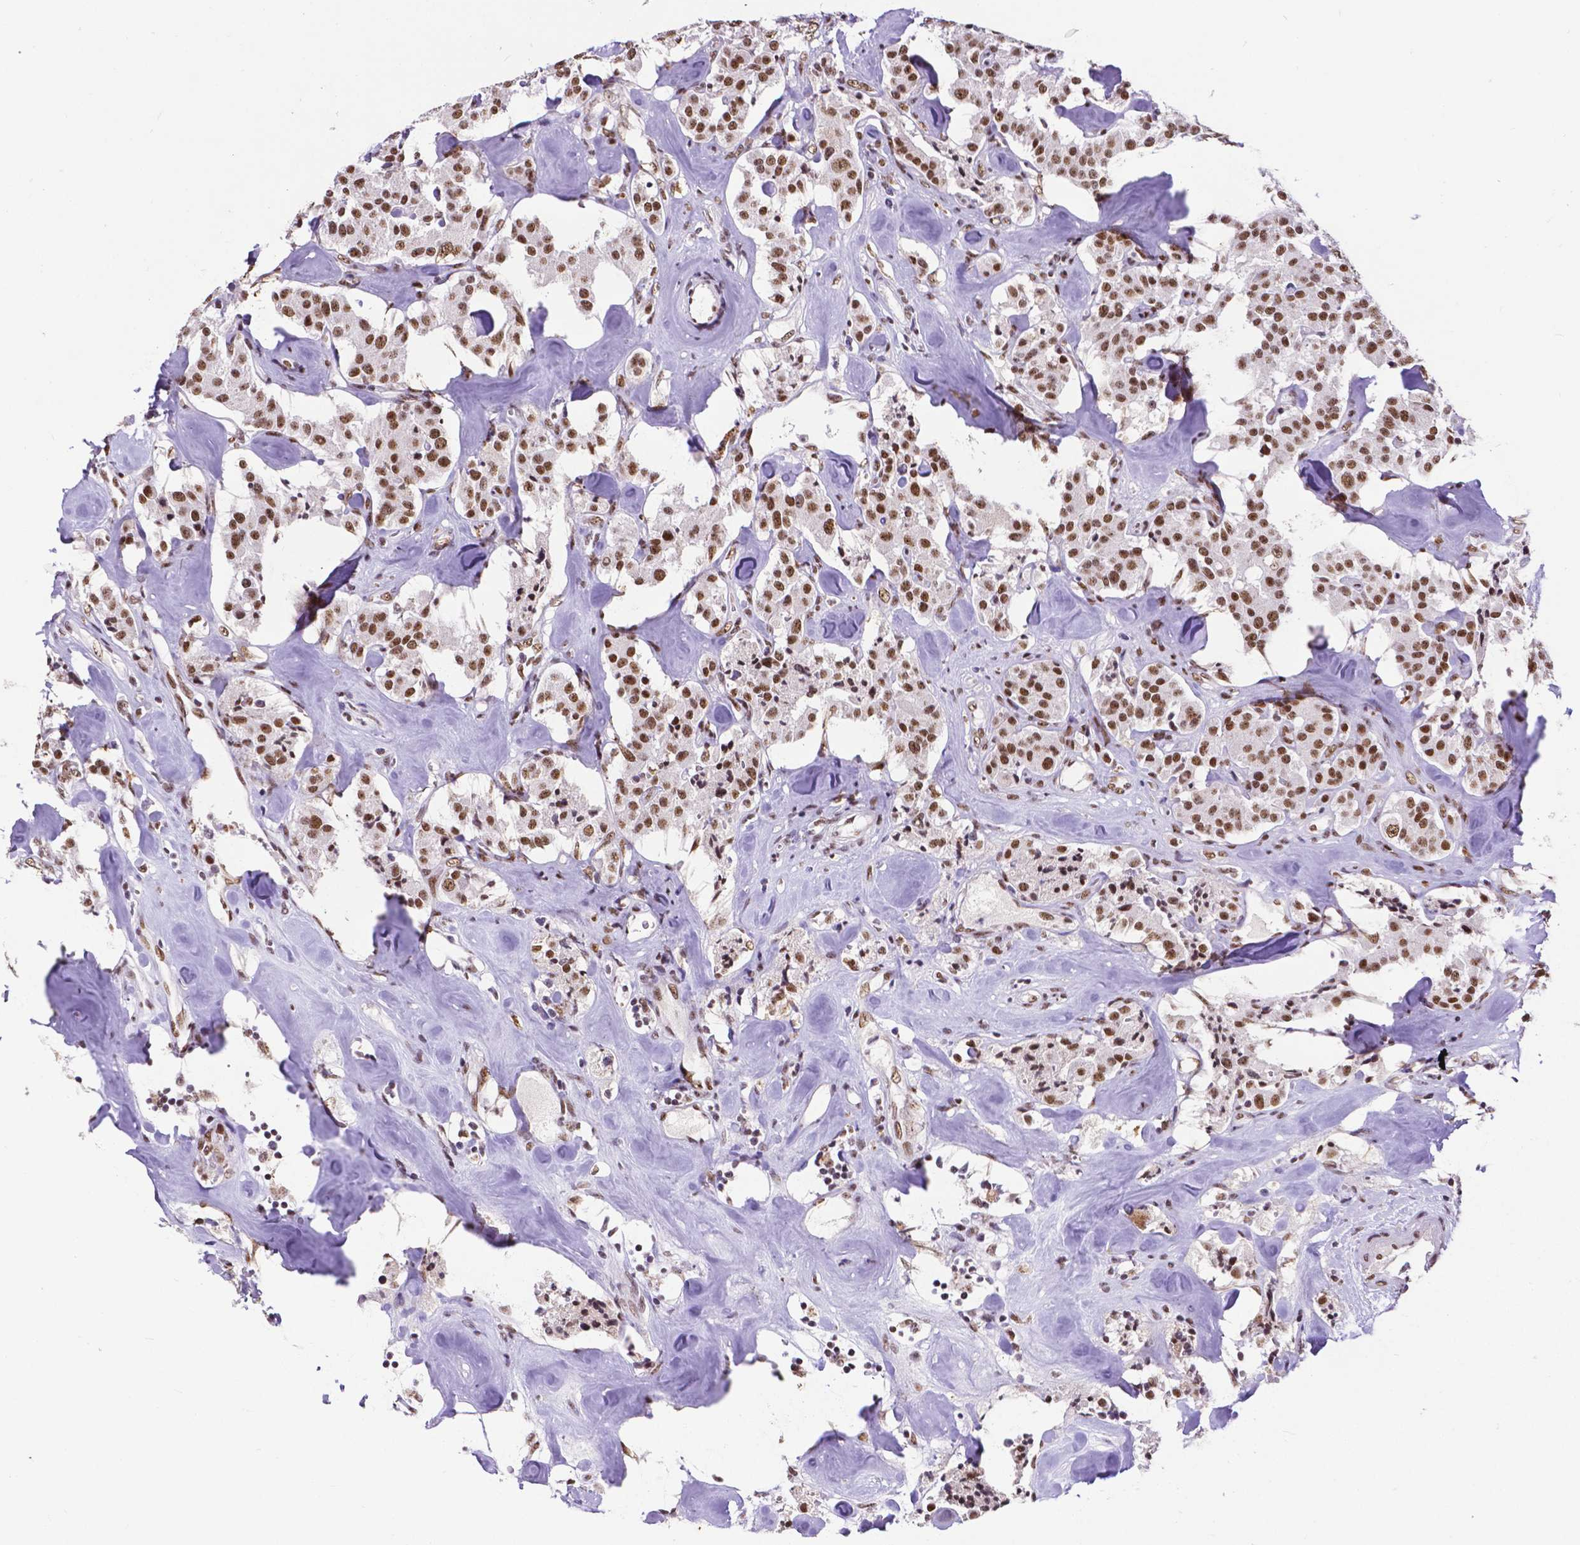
{"staining": {"intensity": "moderate", "quantity": ">75%", "location": "nuclear"}, "tissue": "carcinoid", "cell_type": "Tumor cells", "image_type": "cancer", "snomed": [{"axis": "morphology", "description": "Carcinoid, malignant, NOS"}, {"axis": "topography", "description": "Pancreas"}], "caption": "Brown immunohistochemical staining in carcinoid (malignant) shows moderate nuclear expression in approximately >75% of tumor cells.", "gene": "ATRX", "patient": {"sex": "male", "age": 41}}